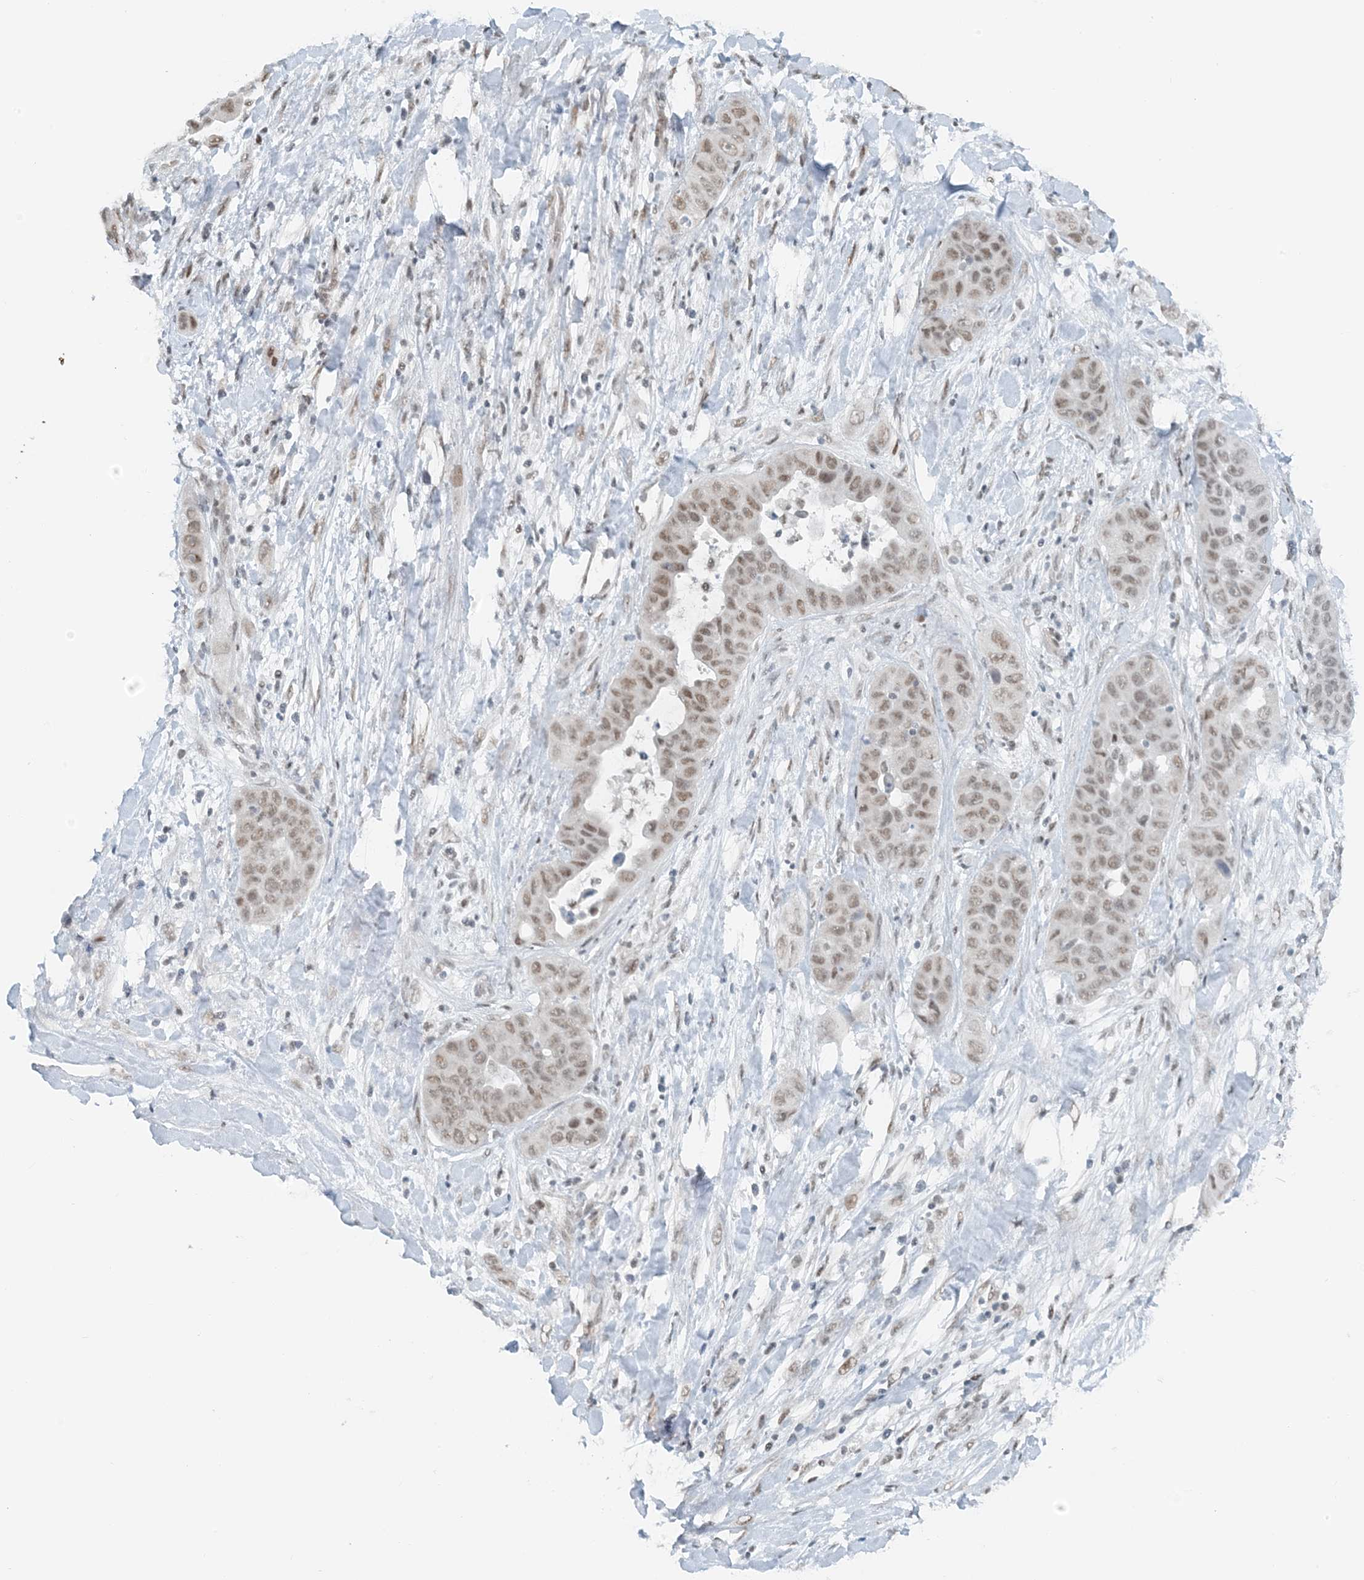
{"staining": {"intensity": "moderate", "quantity": ">75%", "location": "nuclear"}, "tissue": "liver cancer", "cell_type": "Tumor cells", "image_type": "cancer", "snomed": [{"axis": "morphology", "description": "Cholangiocarcinoma"}, {"axis": "topography", "description": "Liver"}], "caption": "Tumor cells reveal medium levels of moderate nuclear positivity in about >75% of cells in human liver cancer.", "gene": "ZNF500", "patient": {"sex": "female", "age": 52}}